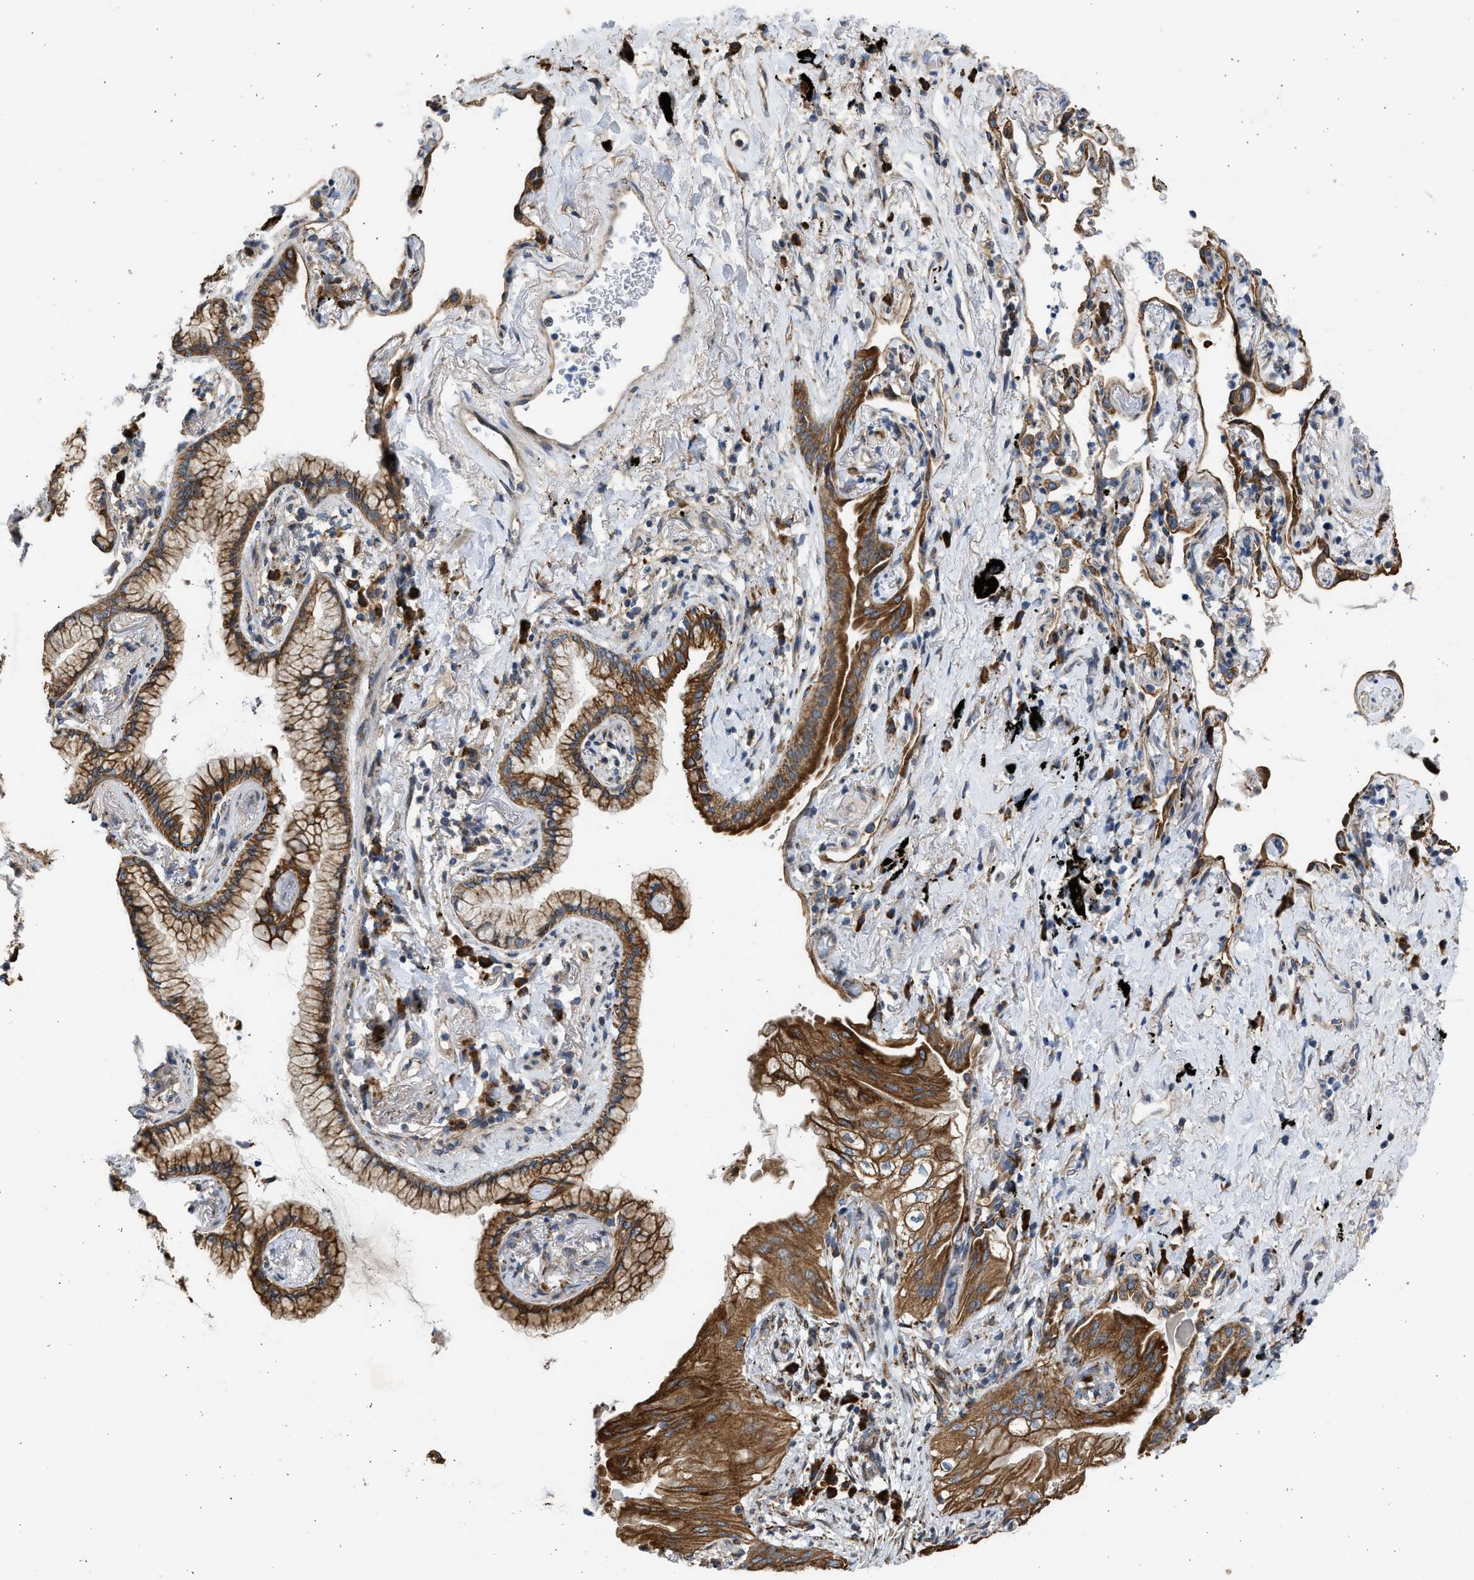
{"staining": {"intensity": "strong", "quantity": ">75%", "location": "cytoplasmic/membranous"}, "tissue": "lung cancer", "cell_type": "Tumor cells", "image_type": "cancer", "snomed": [{"axis": "morphology", "description": "Normal tissue, NOS"}, {"axis": "morphology", "description": "Adenocarcinoma, NOS"}, {"axis": "topography", "description": "Bronchus"}, {"axis": "topography", "description": "Lung"}], "caption": "This is an image of IHC staining of lung cancer, which shows strong positivity in the cytoplasmic/membranous of tumor cells.", "gene": "PLD2", "patient": {"sex": "female", "age": 70}}